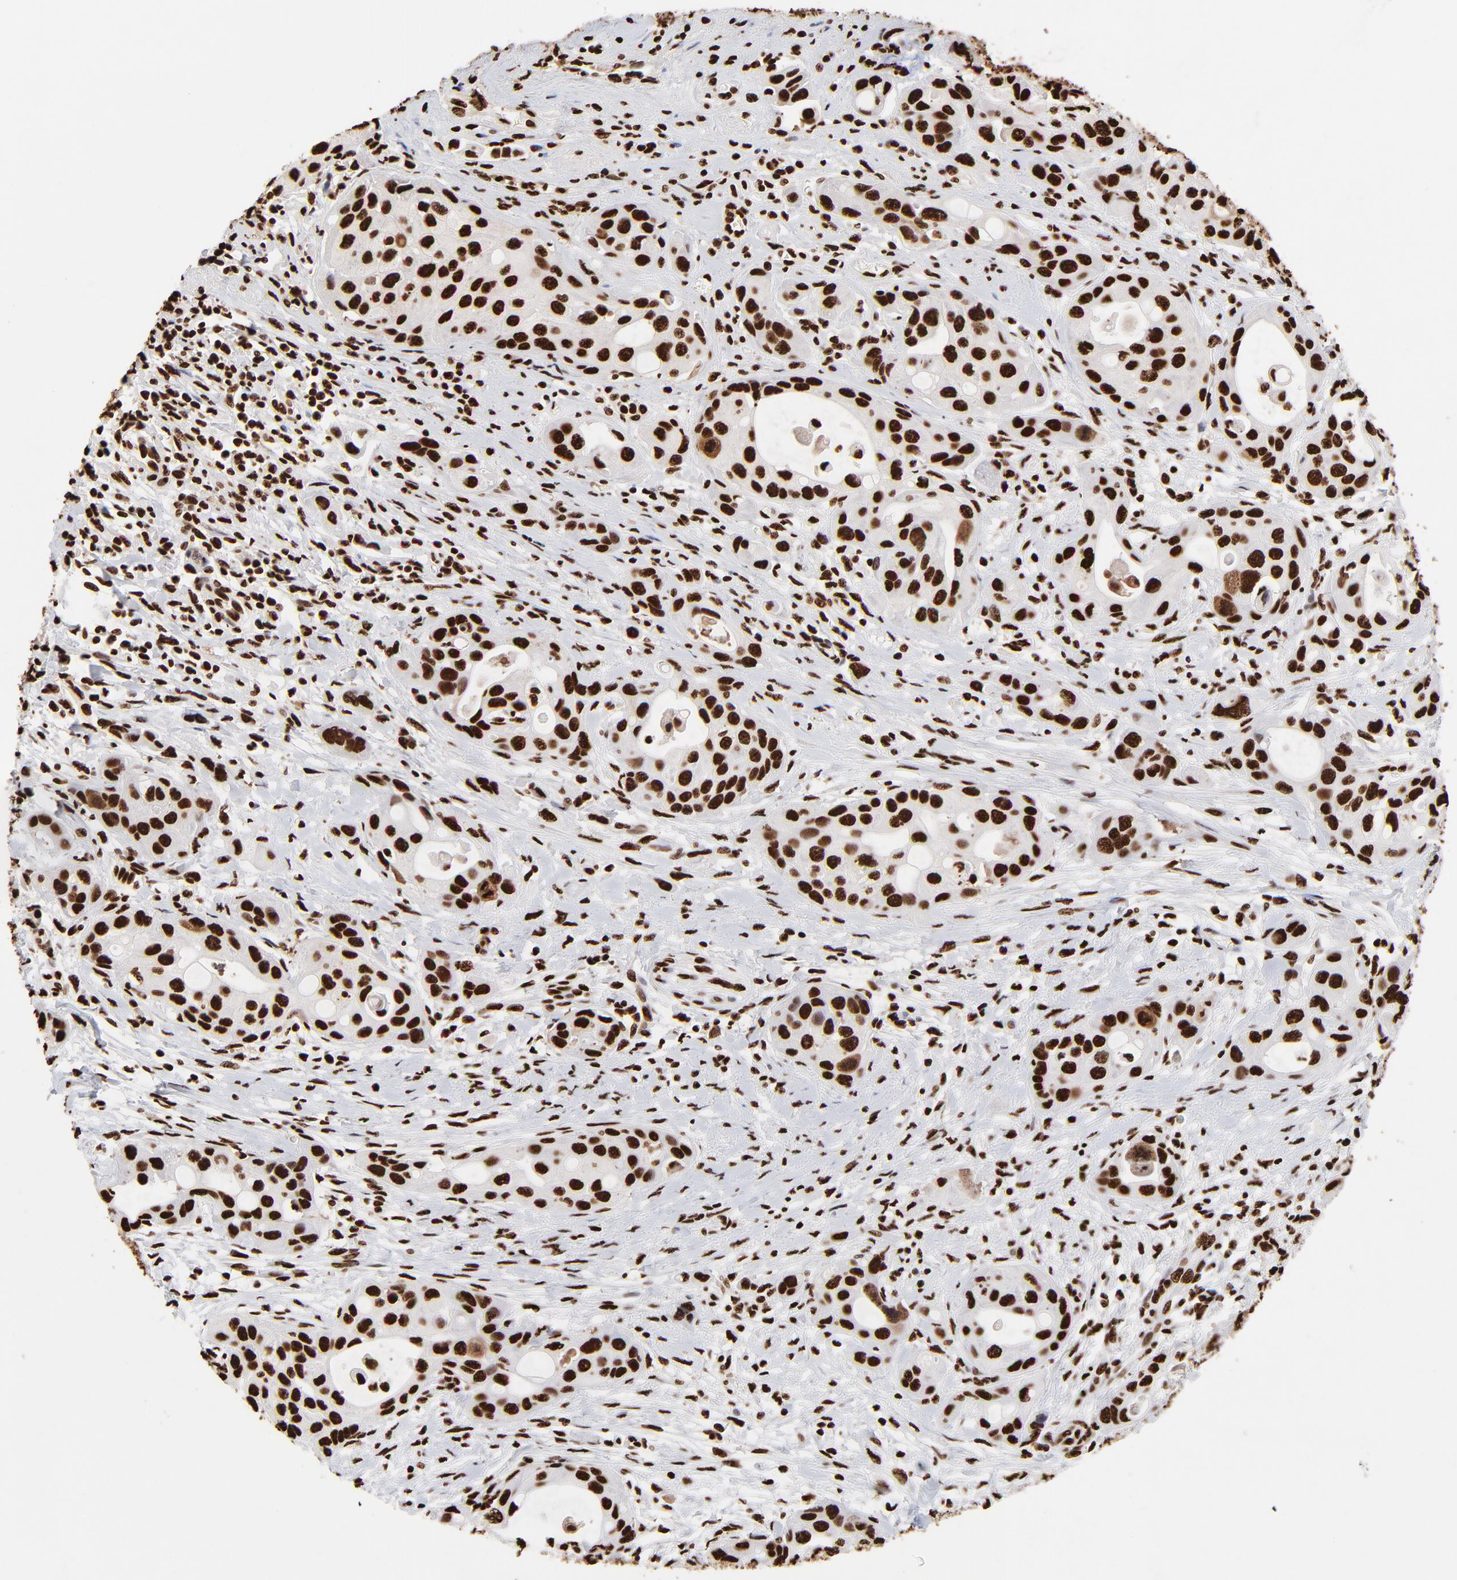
{"staining": {"intensity": "strong", "quantity": ">75%", "location": "nuclear"}, "tissue": "pancreatic cancer", "cell_type": "Tumor cells", "image_type": "cancer", "snomed": [{"axis": "morphology", "description": "Adenocarcinoma, NOS"}, {"axis": "topography", "description": "Pancreas"}], "caption": "Human adenocarcinoma (pancreatic) stained with a protein marker shows strong staining in tumor cells.", "gene": "ZNF544", "patient": {"sex": "female", "age": 60}}